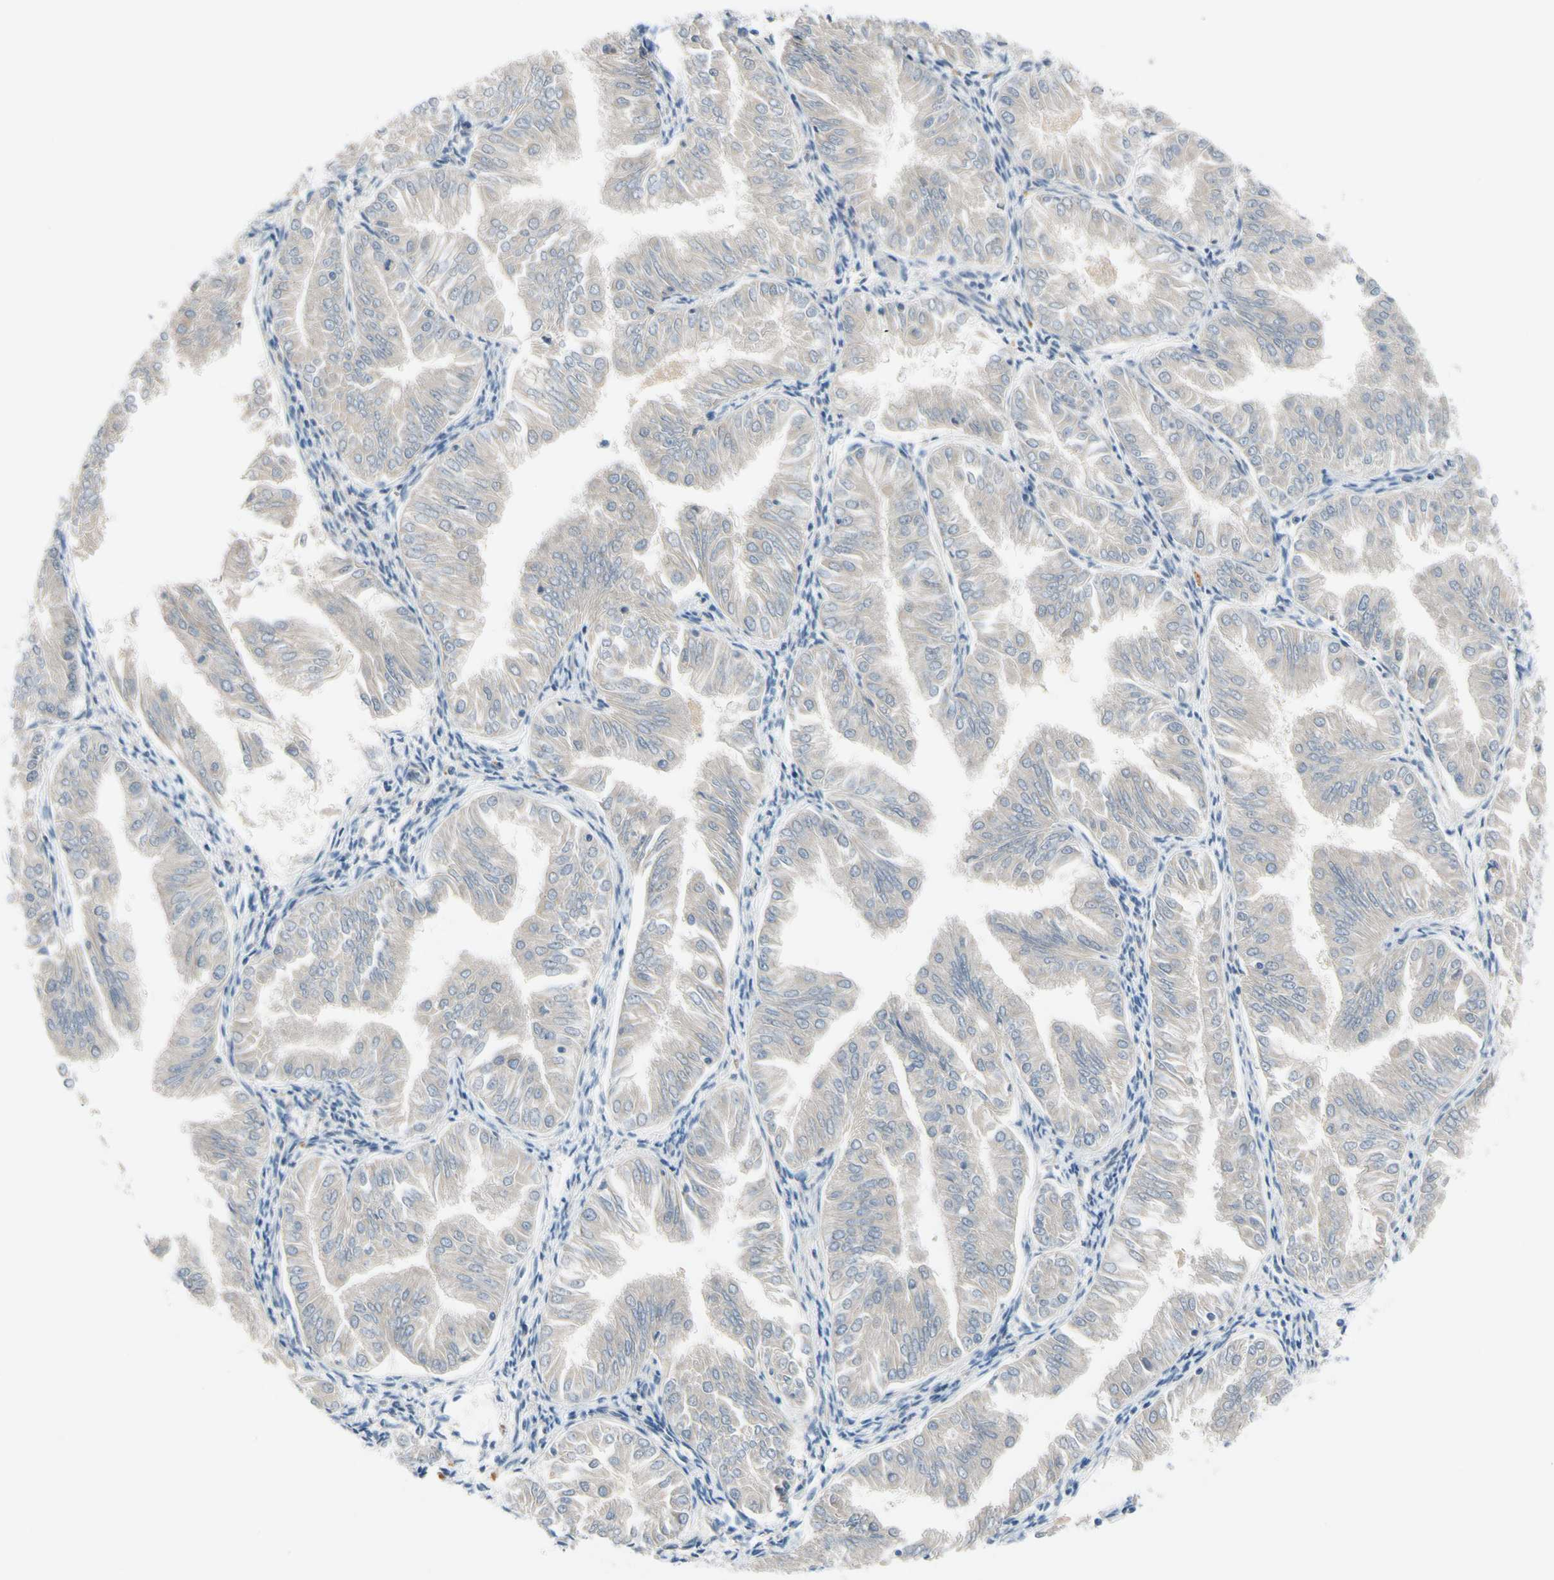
{"staining": {"intensity": "weak", "quantity": "25%-75%", "location": "cytoplasmic/membranous"}, "tissue": "endometrial cancer", "cell_type": "Tumor cells", "image_type": "cancer", "snomed": [{"axis": "morphology", "description": "Adenocarcinoma, NOS"}, {"axis": "topography", "description": "Endometrium"}], "caption": "Immunohistochemistry (IHC) of human endometrial cancer reveals low levels of weak cytoplasmic/membranous positivity in approximately 25%-75% of tumor cells.", "gene": "CNDP1", "patient": {"sex": "female", "age": 53}}